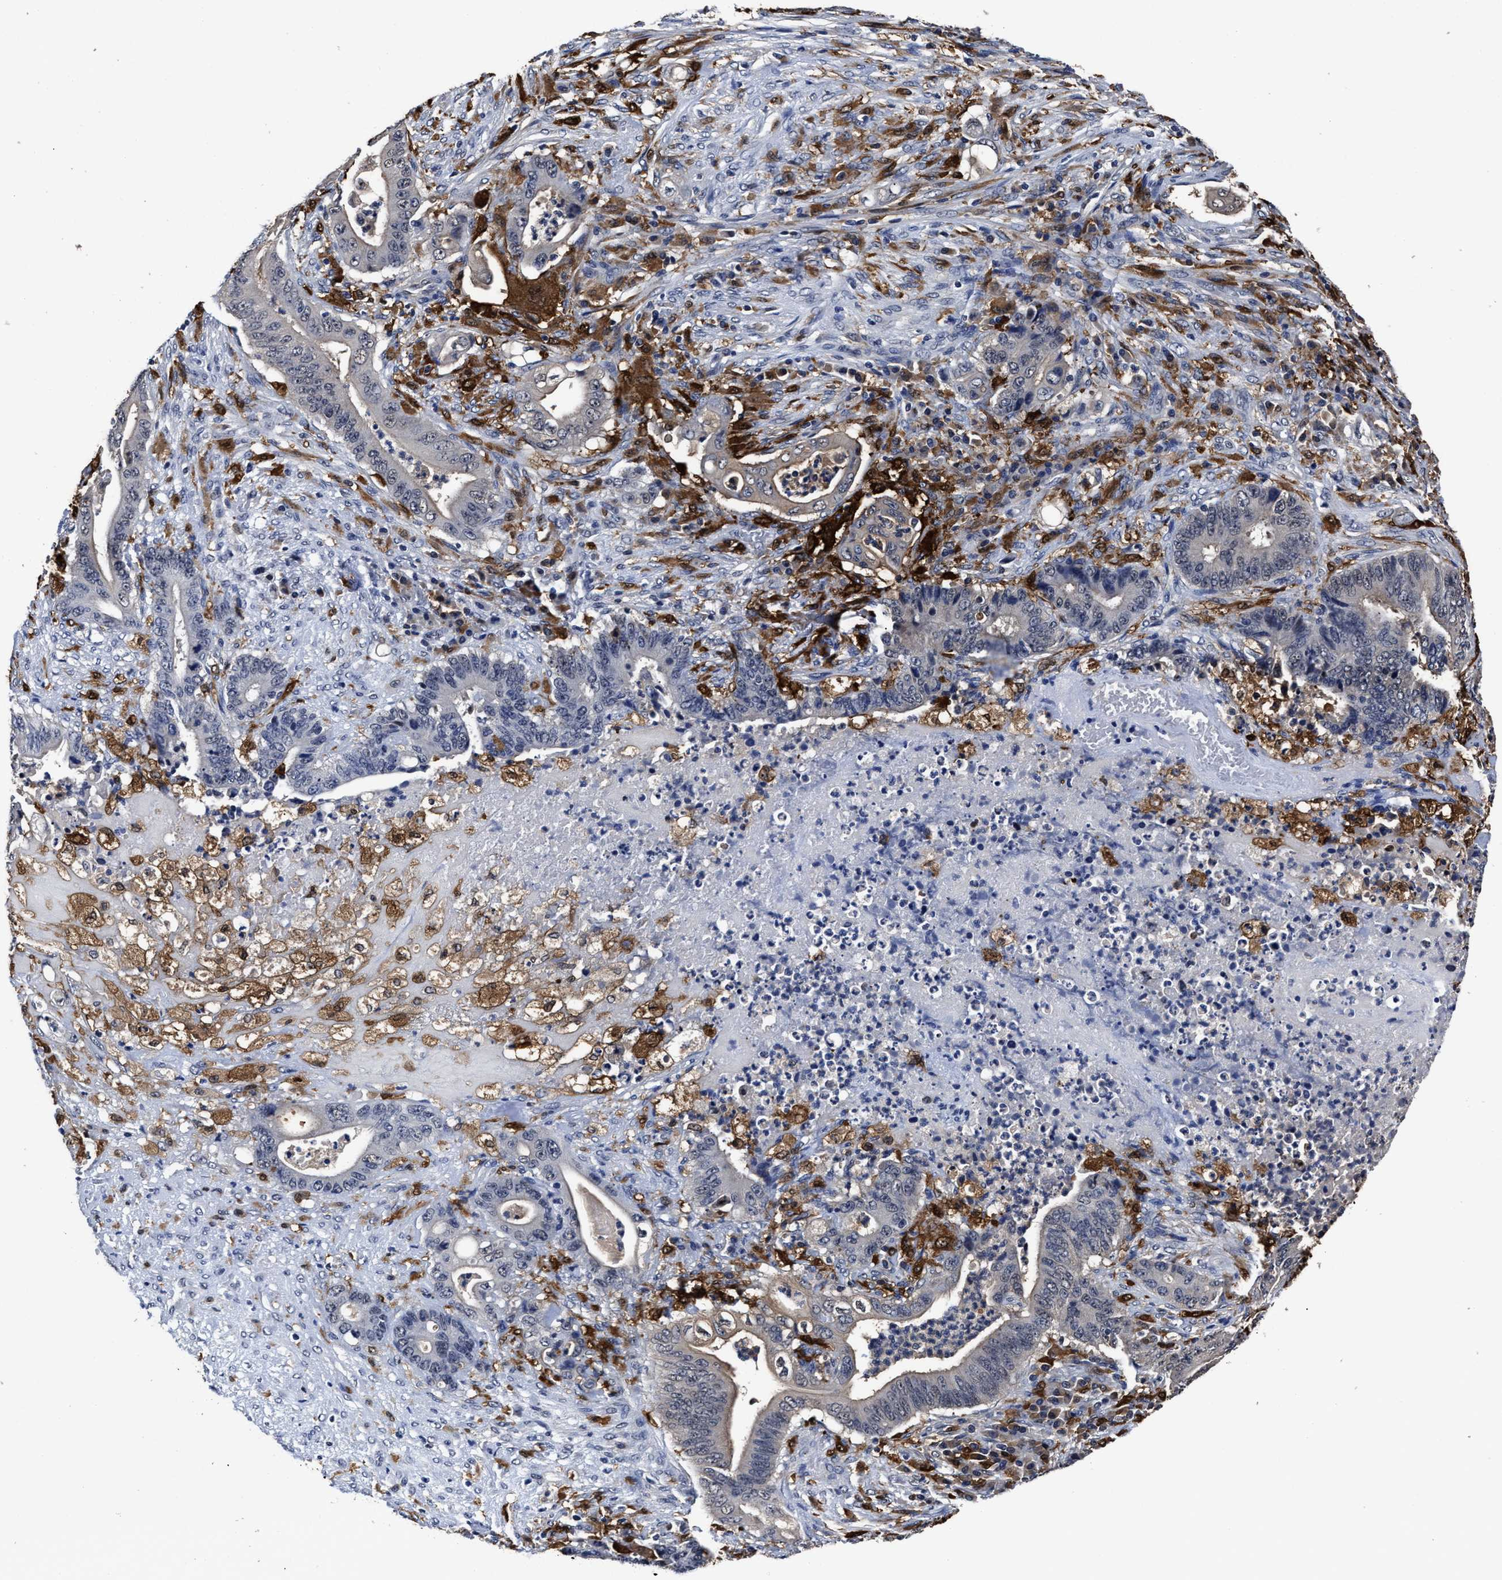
{"staining": {"intensity": "negative", "quantity": "none", "location": "none"}, "tissue": "stomach cancer", "cell_type": "Tumor cells", "image_type": "cancer", "snomed": [{"axis": "morphology", "description": "Adenocarcinoma, NOS"}, {"axis": "topography", "description": "Stomach"}], "caption": "IHC photomicrograph of stomach cancer (adenocarcinoma) stained for a protein (brown), which demonstrates no expression in tumor cells.", "gene": "PRPF4B", "patient": {"sex": "female", "age": 73}}